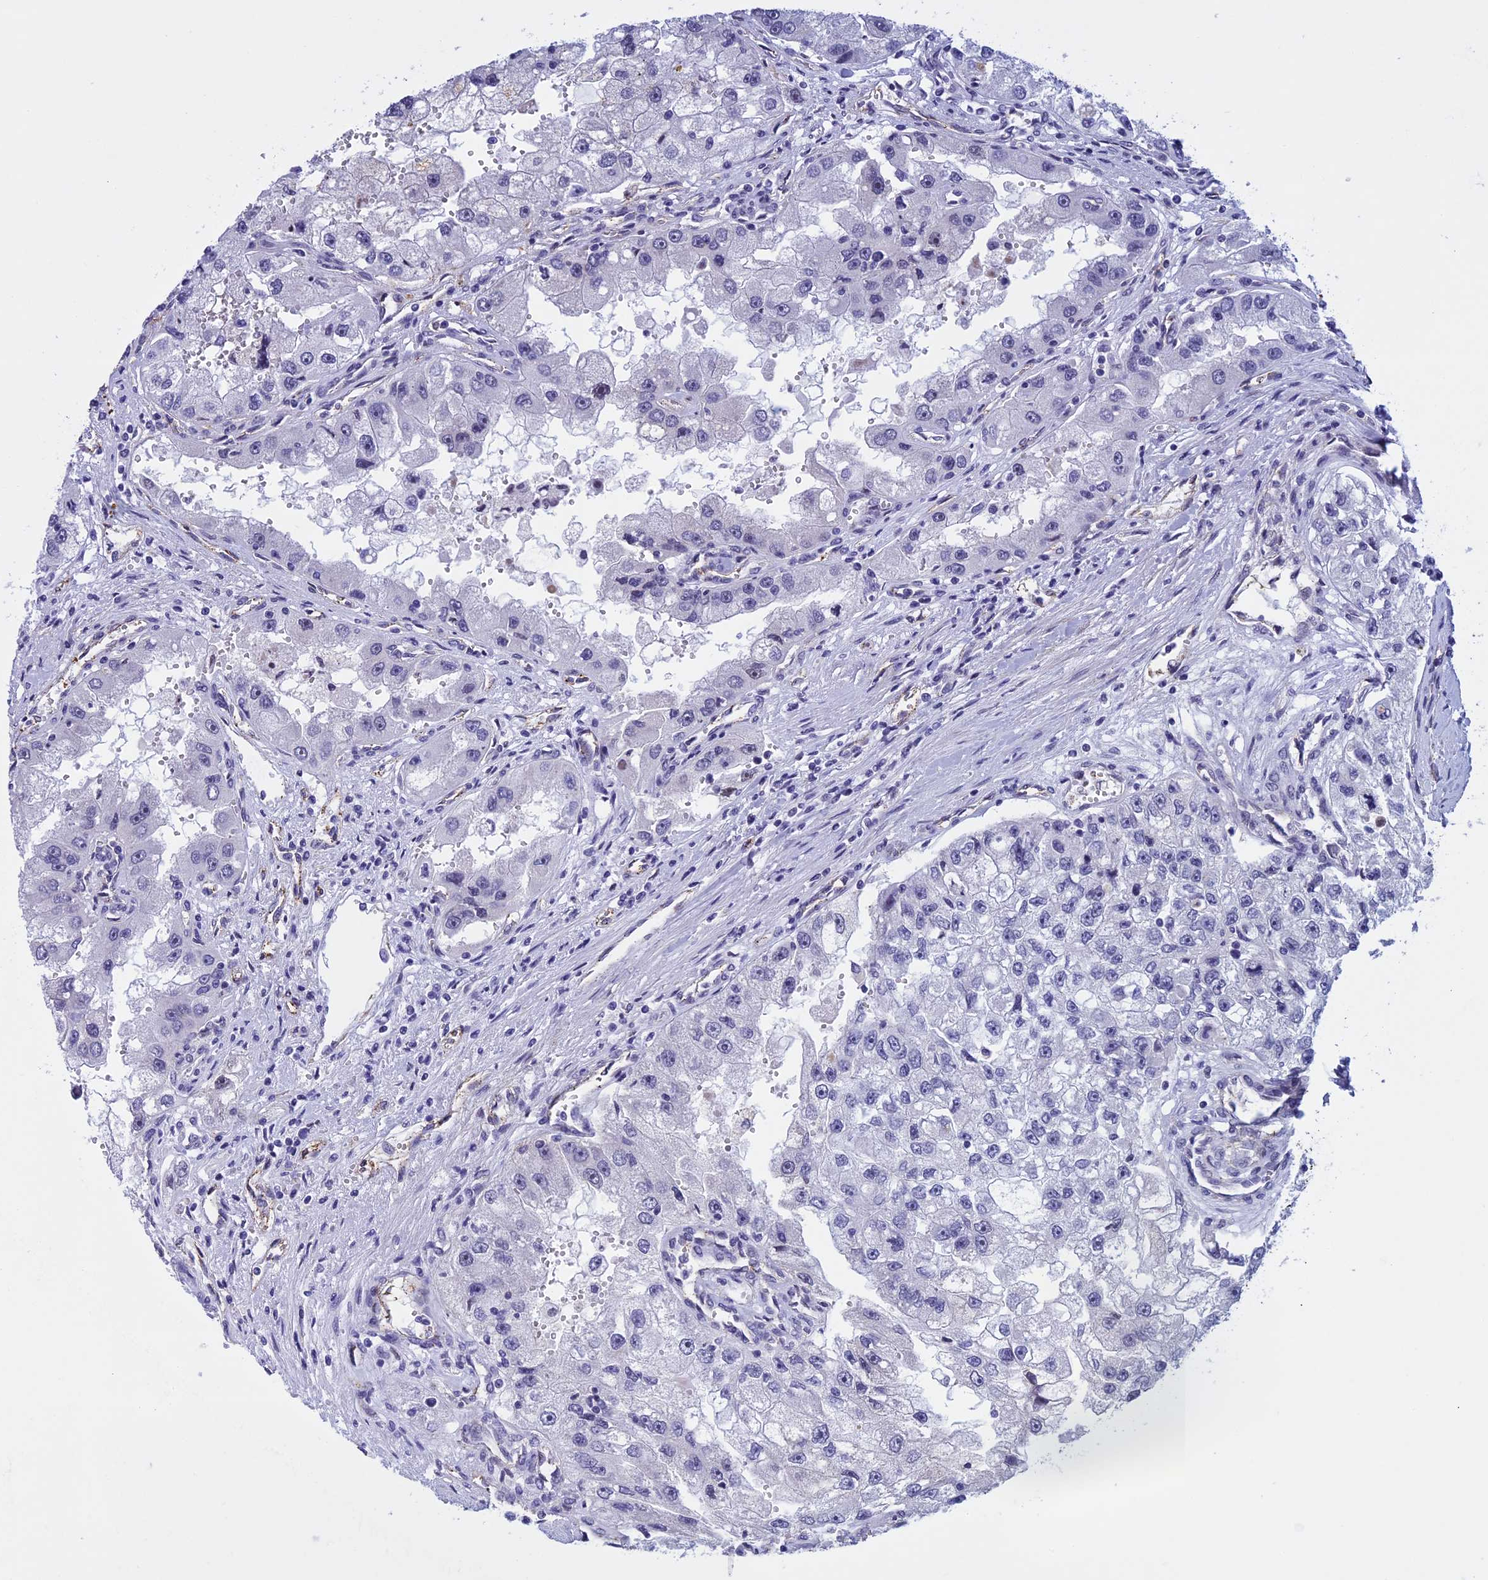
{"staining": {"intensity": "negative", "quantity": "none", "location": "none"}, "tissue": "renal cancer", "cell_type": "Tumor cells", "image_type": "cancer", "snomed": [{"axis": "morphology", "description": "Adenocarcinoma, NOS"}, {"axis": "topography", "description": "Kidney"}], "caption": "Tumor cells are negative for protein expression in human renal cancer.", "gene": "NIPBL", "patient": {"sex": "male", "age": 63}}